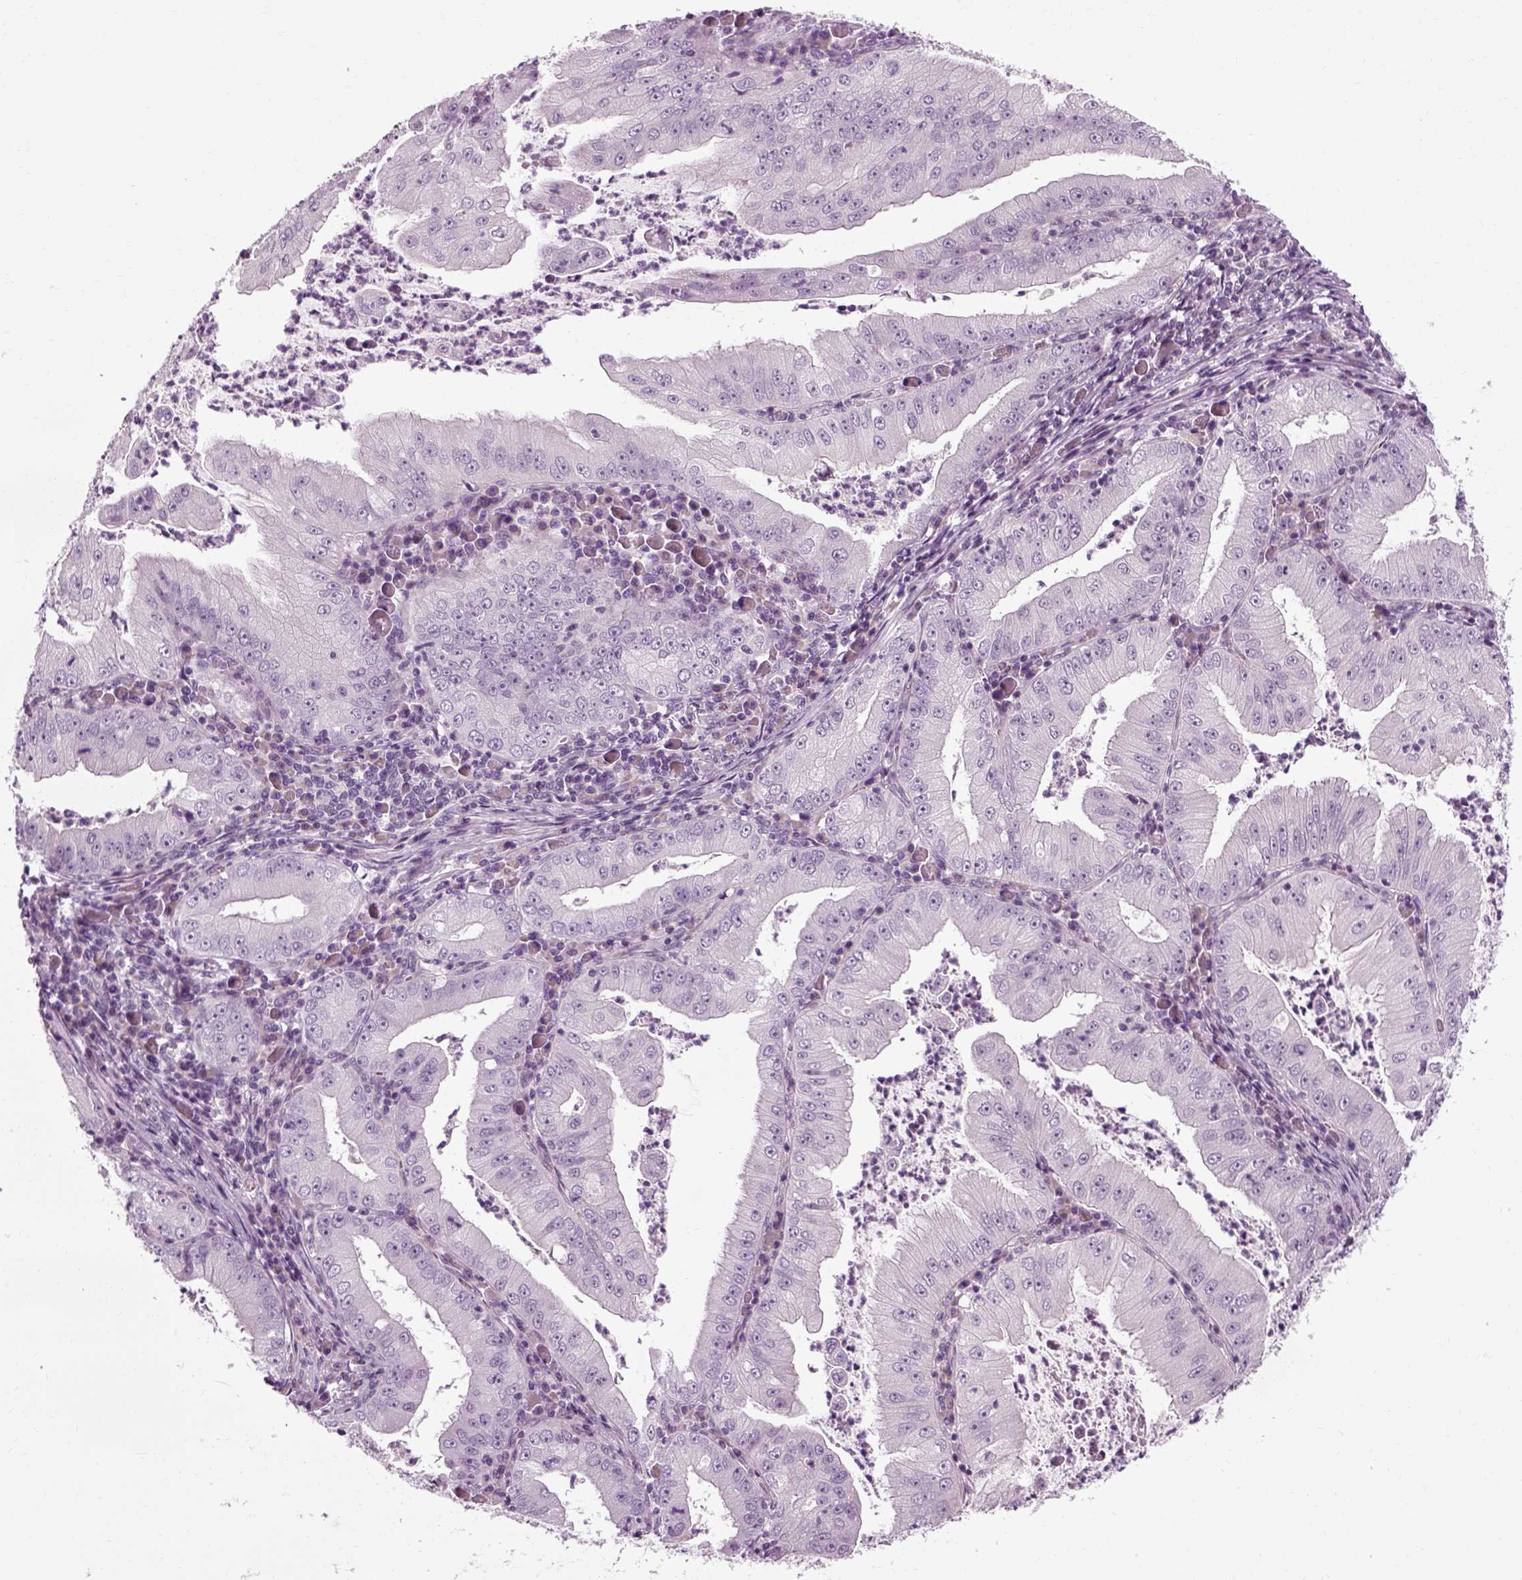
{"staining": {"intensity": "negative", "quantity": "none", "location": "none"}, "tissue": "stomach cancer", "cell_type": "Tumor cells", "image_type": "cancer", "snomed": [{"axis": "morphology", "description": "Adenocarcinoma, NOS"}, {"axis": "topography", "description": "Stomach"}], "caption": "IHC of human stomach adenocarcinoma displays no staining in tumor cells. (DAB IHC, high magnification).", "gene": "SCG5", "patient": {"sex": "male", "age": 76}}